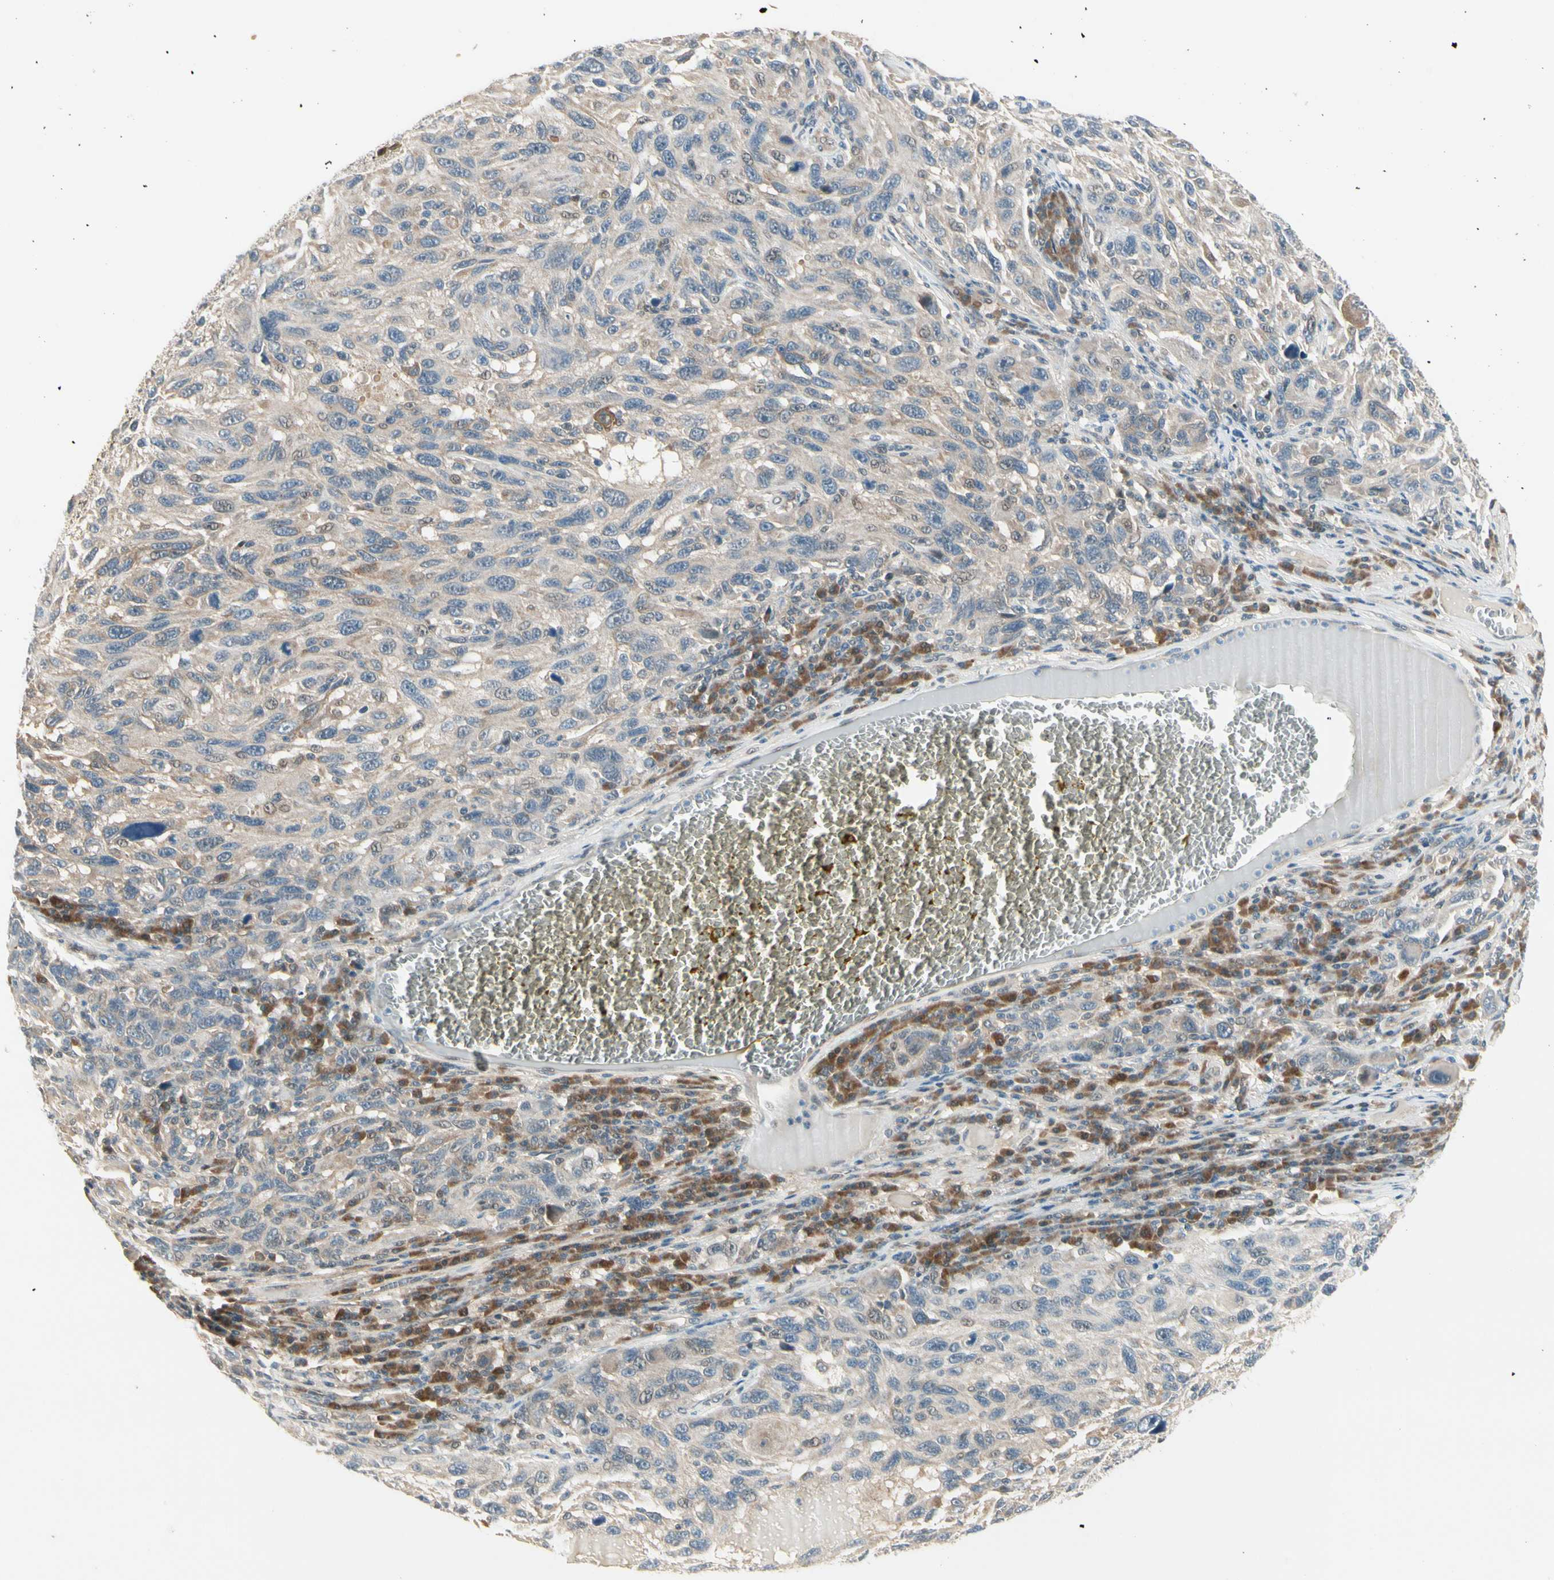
{"staining": {"intensity": "negative", "quantity": "none", "location": "none"}, "tissue": "melanoma", "cell_type": "Tumor cells", "image_type": "cancer", "snomed": [{"axis": "morphology", "description": "Malignant melanoma, NOS"}, {"axis": "topography", "description": "Skin"}], "caption": "Immunohistochemistry (IHC) of human melanoma shows no positivity in tumor cells. (Immunohistochemistry (IHC), brightfield microscopy, high magnification).", "gene": "EPHB3", "patient": {"sex": "male", "age": 53}}